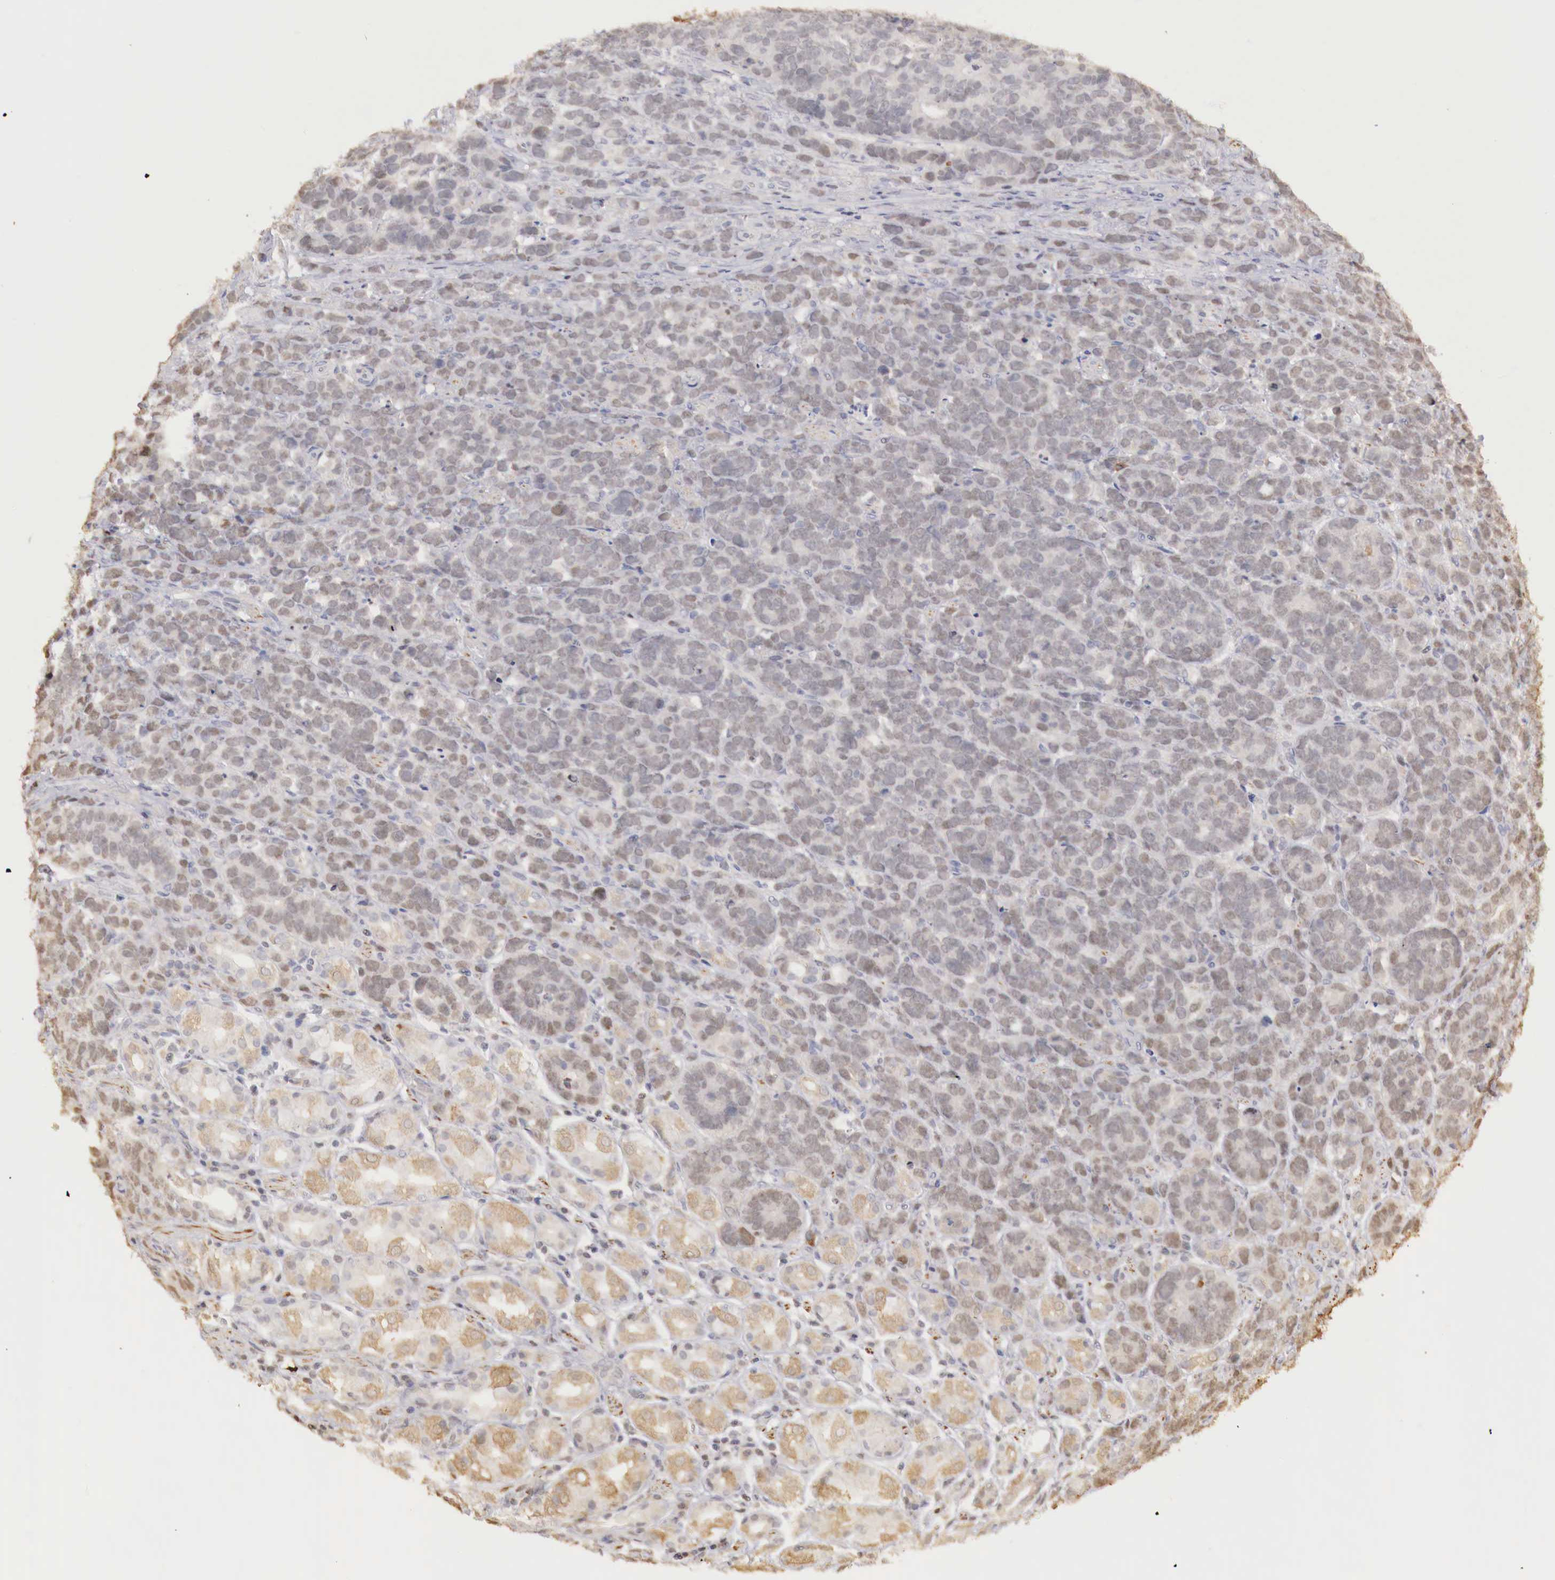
{"staining": {"intensity": "weak", "quantity": ">75%", "location": "cytoplasmic/membranous,nuclear"}, "tissue": "stomach cancer", "cell_type": "Tumor cells", "image_type": "cancer", "snomed": [{"axis": "morphology", "description": "Adenocarcinoma, NOS"}, {"axis": "topography", "description": "Stomach, upper"}], "caption": "High-magnification brightfield microscopy of stomach cancer (adenocarcinoma) stained with DAB (brown) and counterstained with hematoxylin (blue). tumor cells exhibit weak cytoplasmic/membranous and nuclear staining is present in about>75% of cells.", "gene": "TBC1D9", "patient": {"sex": "male", "age": 71}}